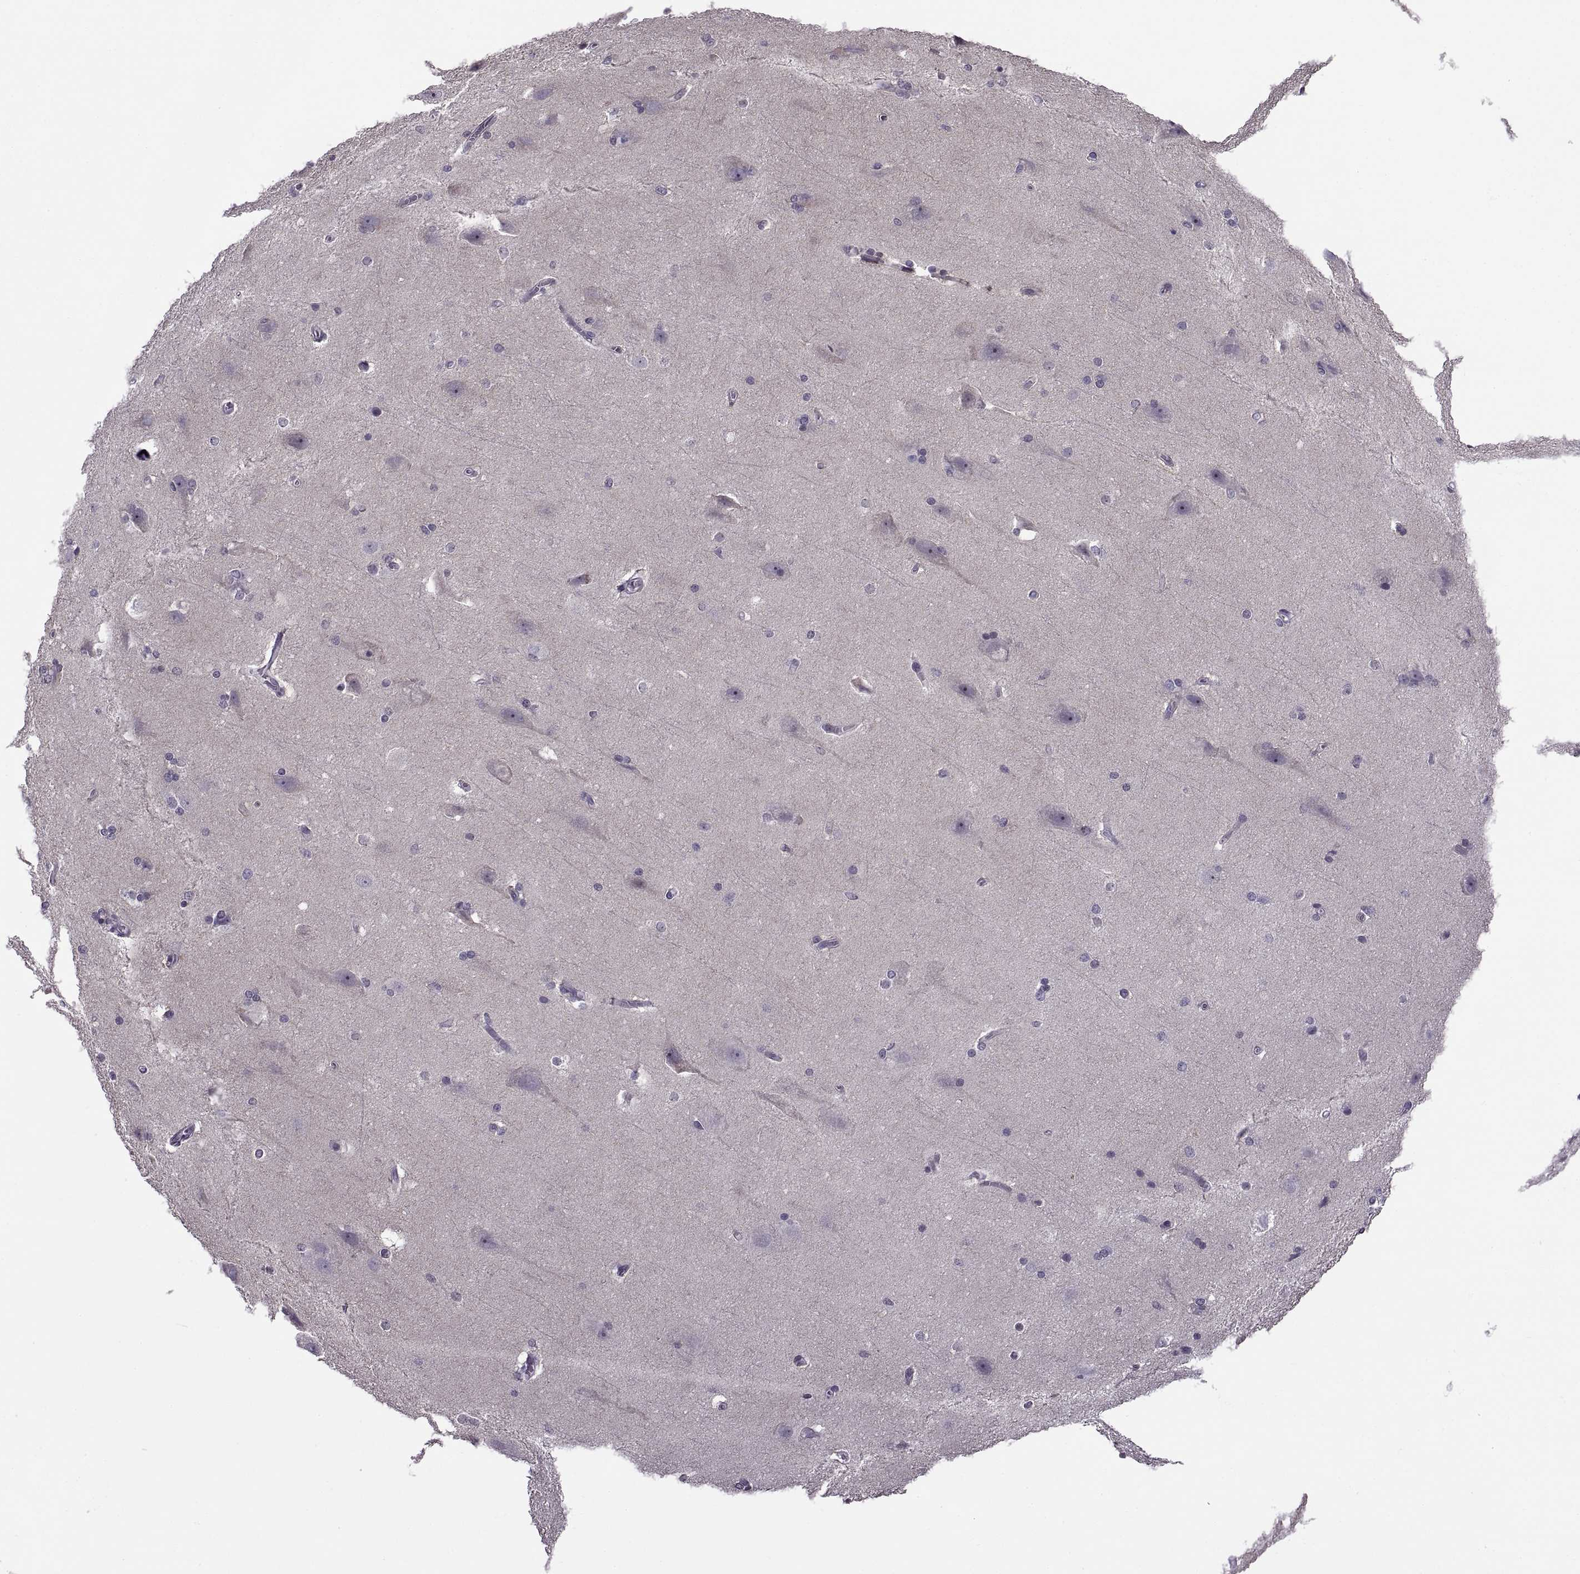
{"staining": {"intensity": "negative", "quantity": "none", "location": "none"}, "tissue": "hippocampus", "cell_type": "Glial cells", "image_type": "normal", "snomed": [{"axis": "morphology", "description": "Normal tissue, NOS"}, {"axis": "topography", "description": "Cerebral cortex"}, {"axis": "topography", "description": "Hippocampus"}], "caption": "Immunohistochemistry (IHC) photomicrograph of benign hippocampus: human hippocampus stained with DAB exhibits no significant protein positivity in glial cells.", "gene": "TBC1D3B", "patient": {"sex": "female", "age": 19}}